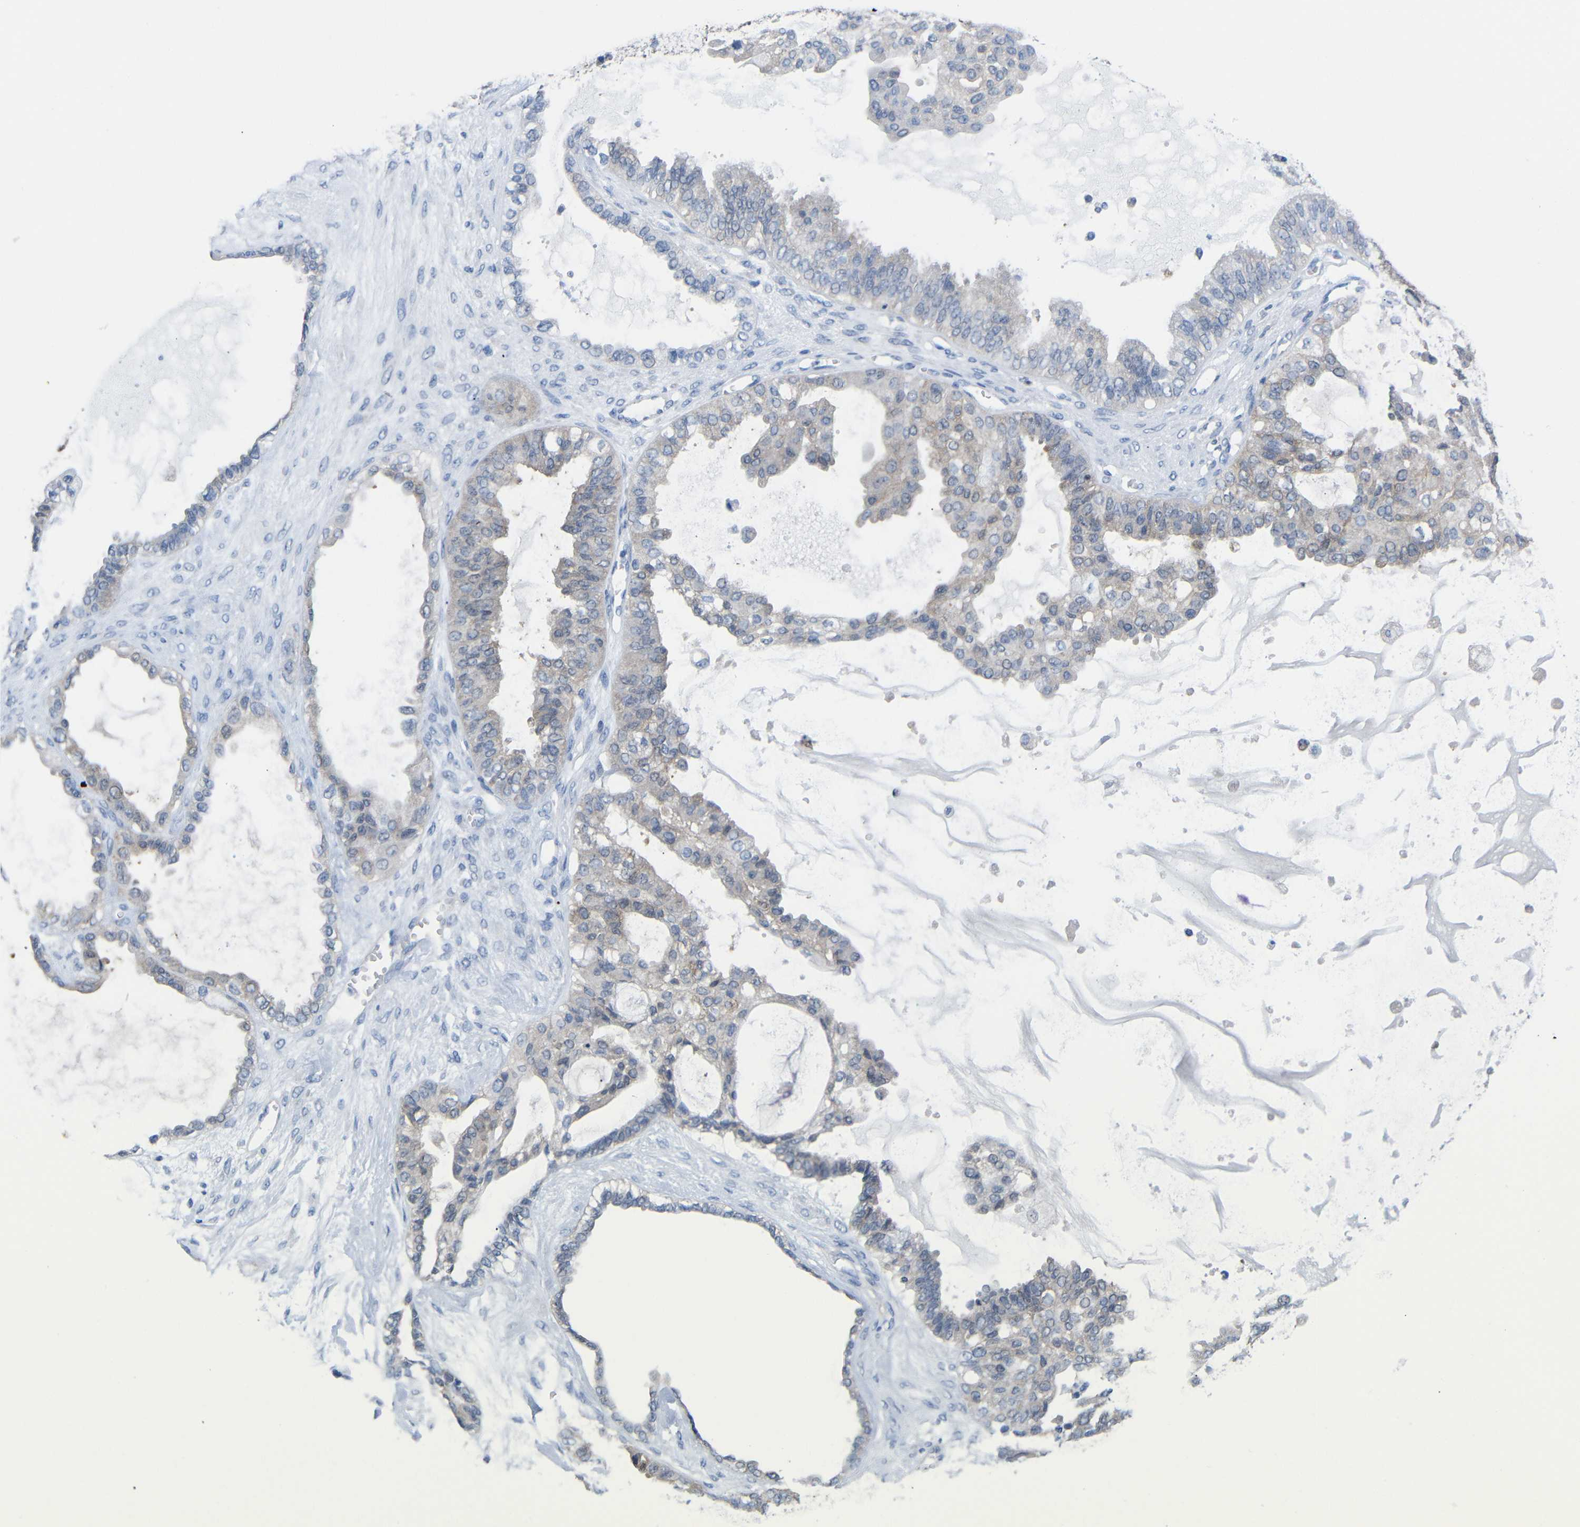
{"staining": {"intensity": "negative", "quantity": "none", "location": "none"}, "tissue": "ovarian cancer", "cell_type": "Tumor cells", "image_type": "cancer", "snomed": [{"axis": "morphology", "description": "Carcinoma, NOS"}, {"axis": "morphology", "description": "Carcinoma, endometroid"}, {"axis": "topography", "description": "Ovary"}], "caption": "This is an immunohistochemistry (IHC) photomicrograph of ovarian cancer (endometroid carcinoma). There is no positivity in tumor cells.", "gene": "PEBP1", "patient": {"sex": "female", "age": 50}}